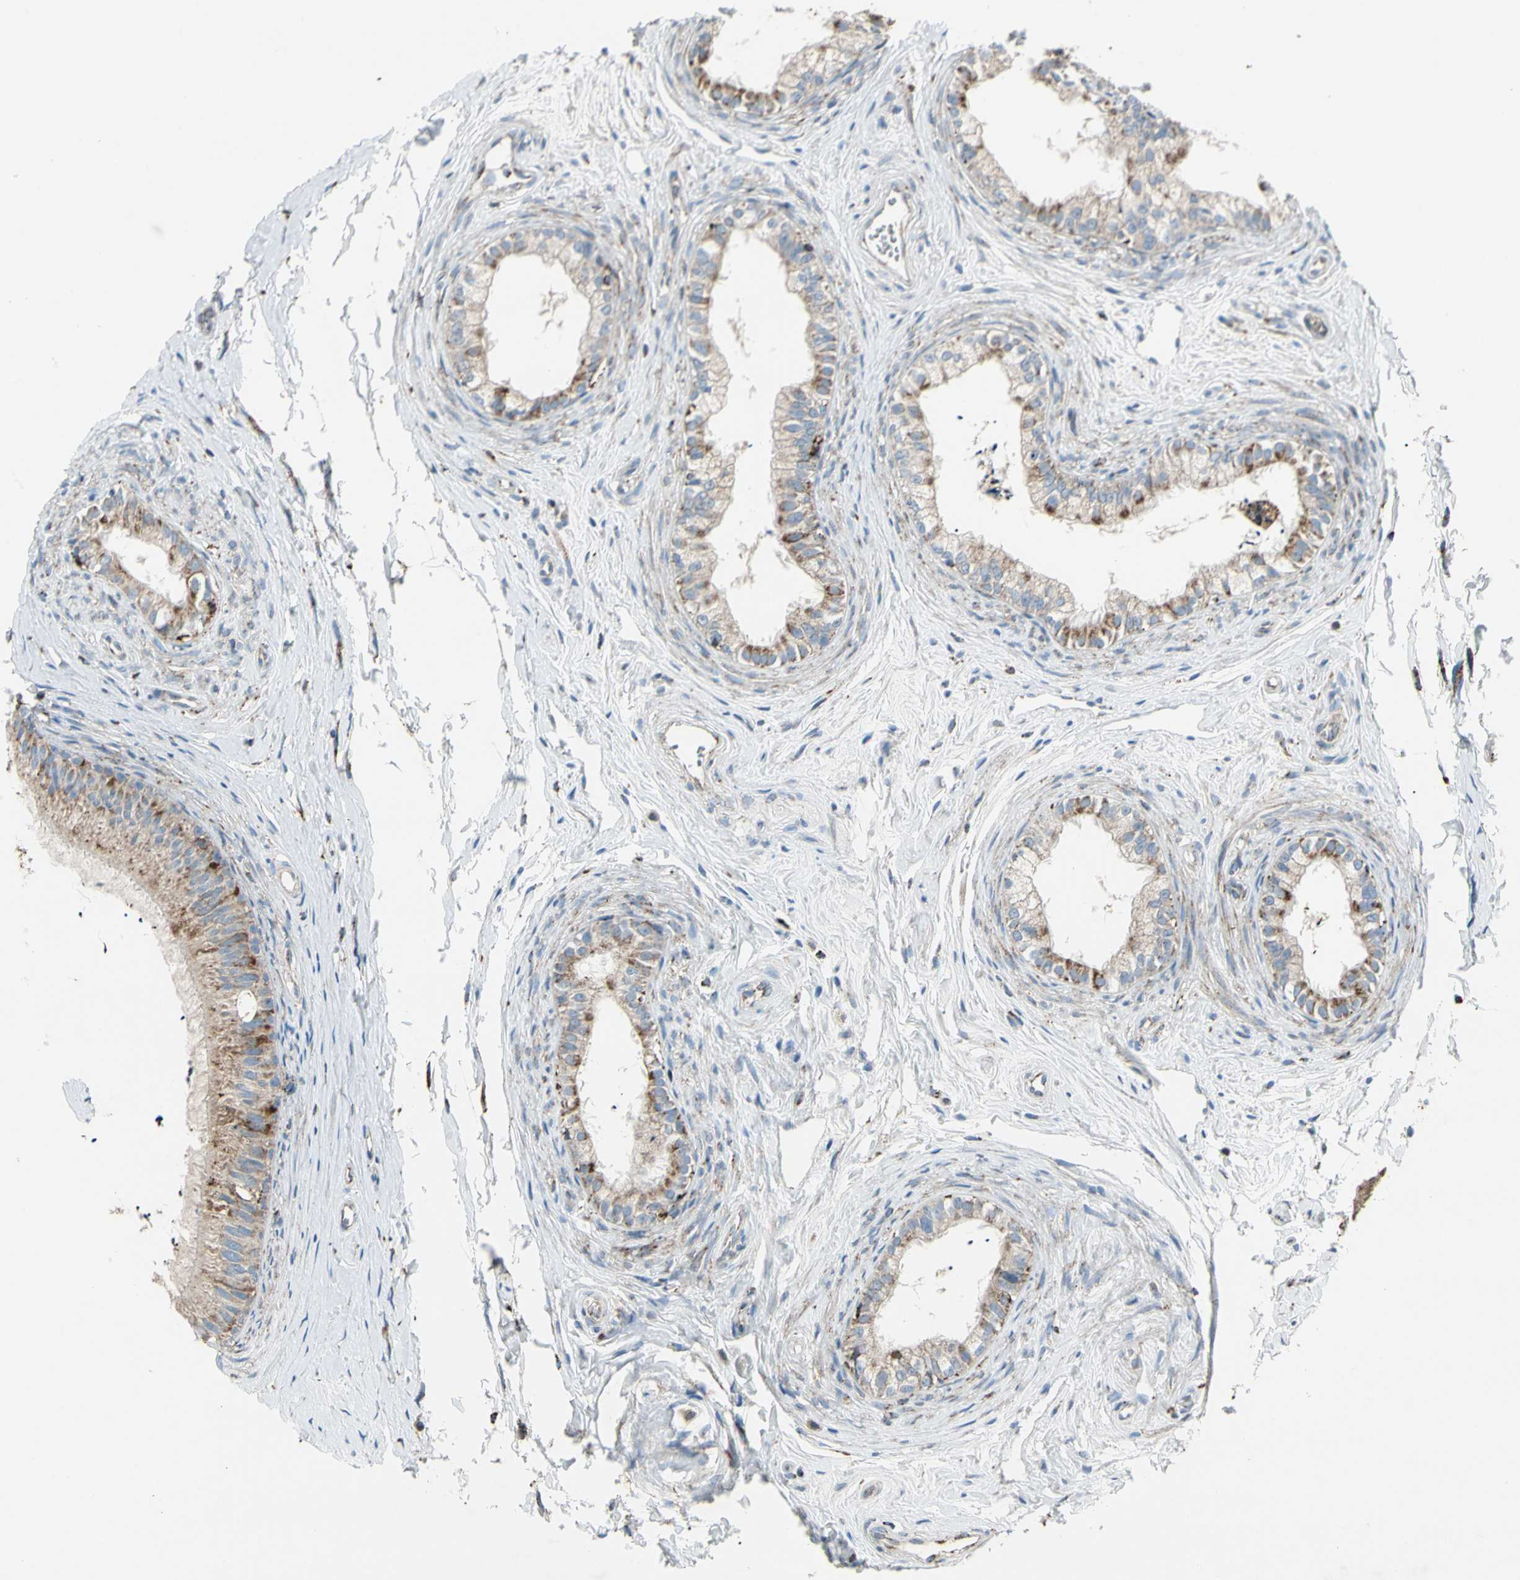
{"staining": {"intensity": "strong", "quantity": "25%-75%", "location": "cytoplasmic/membranous"}, "tissue": "epididymis", "cell_type": "Glandular cells", "image_type": "normal", "snomed": [{"axis": "morphology", "description": "Normal tissue, NOS"}, {"axis": "topography", "description": "Epididymis"}], "caption": "Immunohistochemistry (IHC) (DAB) staining of normal human epididymis exhibits strong cytoplasmic/membranous protein positivity in approximately 25%-75% of glandular cells. Using DAB (3,3'-diaminobenzidine) (brown) and hematoxylin (blue) stains, captured at high magnification using brightfield microscopy.", "gene": "ME2", "patient": {"sex": "male", "age": 56}}